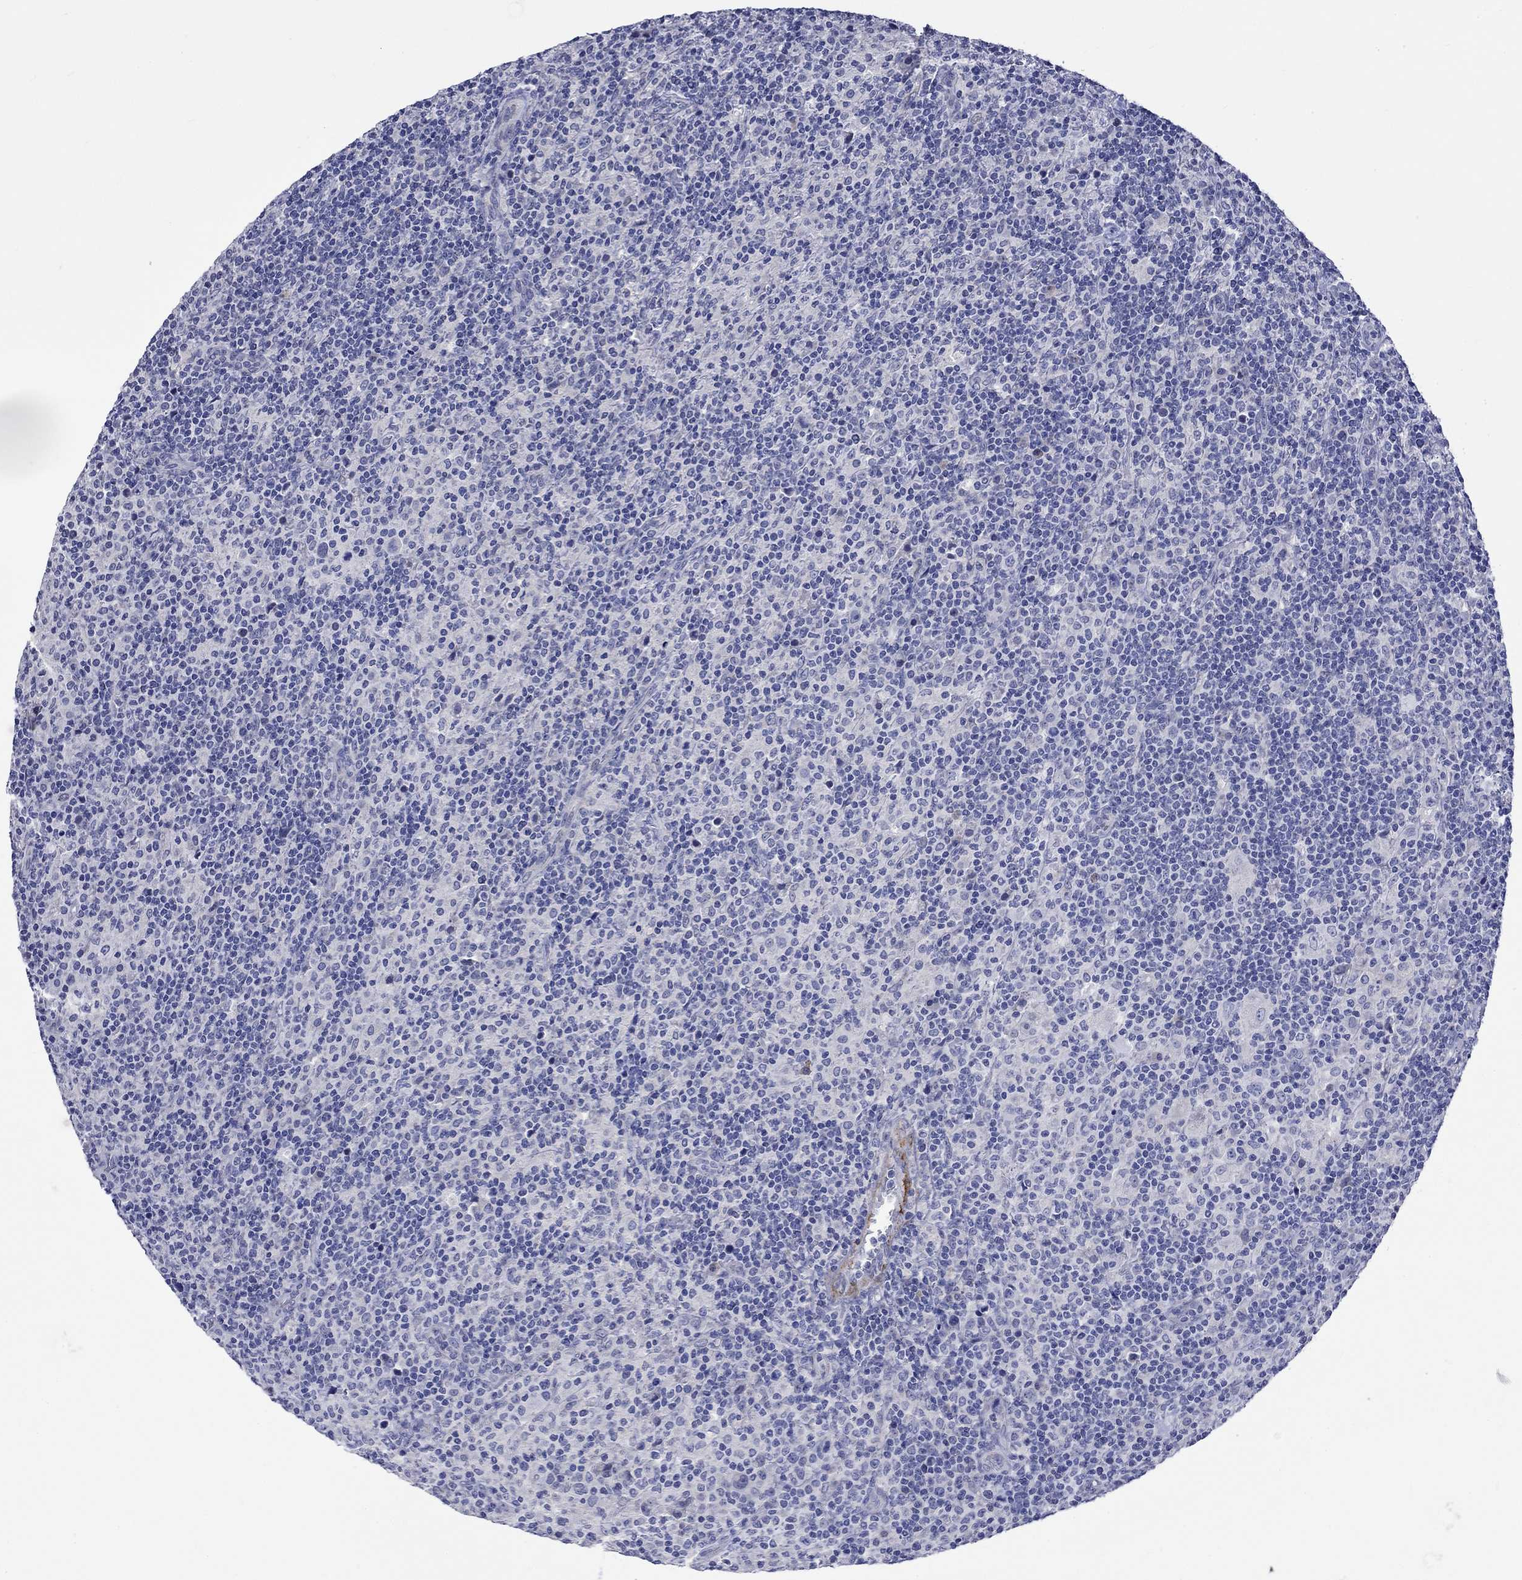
{"staining": {"intensity": "negative", "quantity": "none", "location": "none"}, "tissue": "lymphoma", "cell_type": "Tumor cells", "image_type": "cancer", "snomed": [{"axis": "morphology", "description": "Hodgkin's disease, NOS"}, {"axis": "topography", "description": "Lymph node"}], "caption": "DAB (3,3'-diaminobenzidine) immunohistochemical staining of human Hodgkin's disease displays no significant staining in tumor cells.", "gene": "CRYAB", "patient": {"sex": "male", "age": 70}}